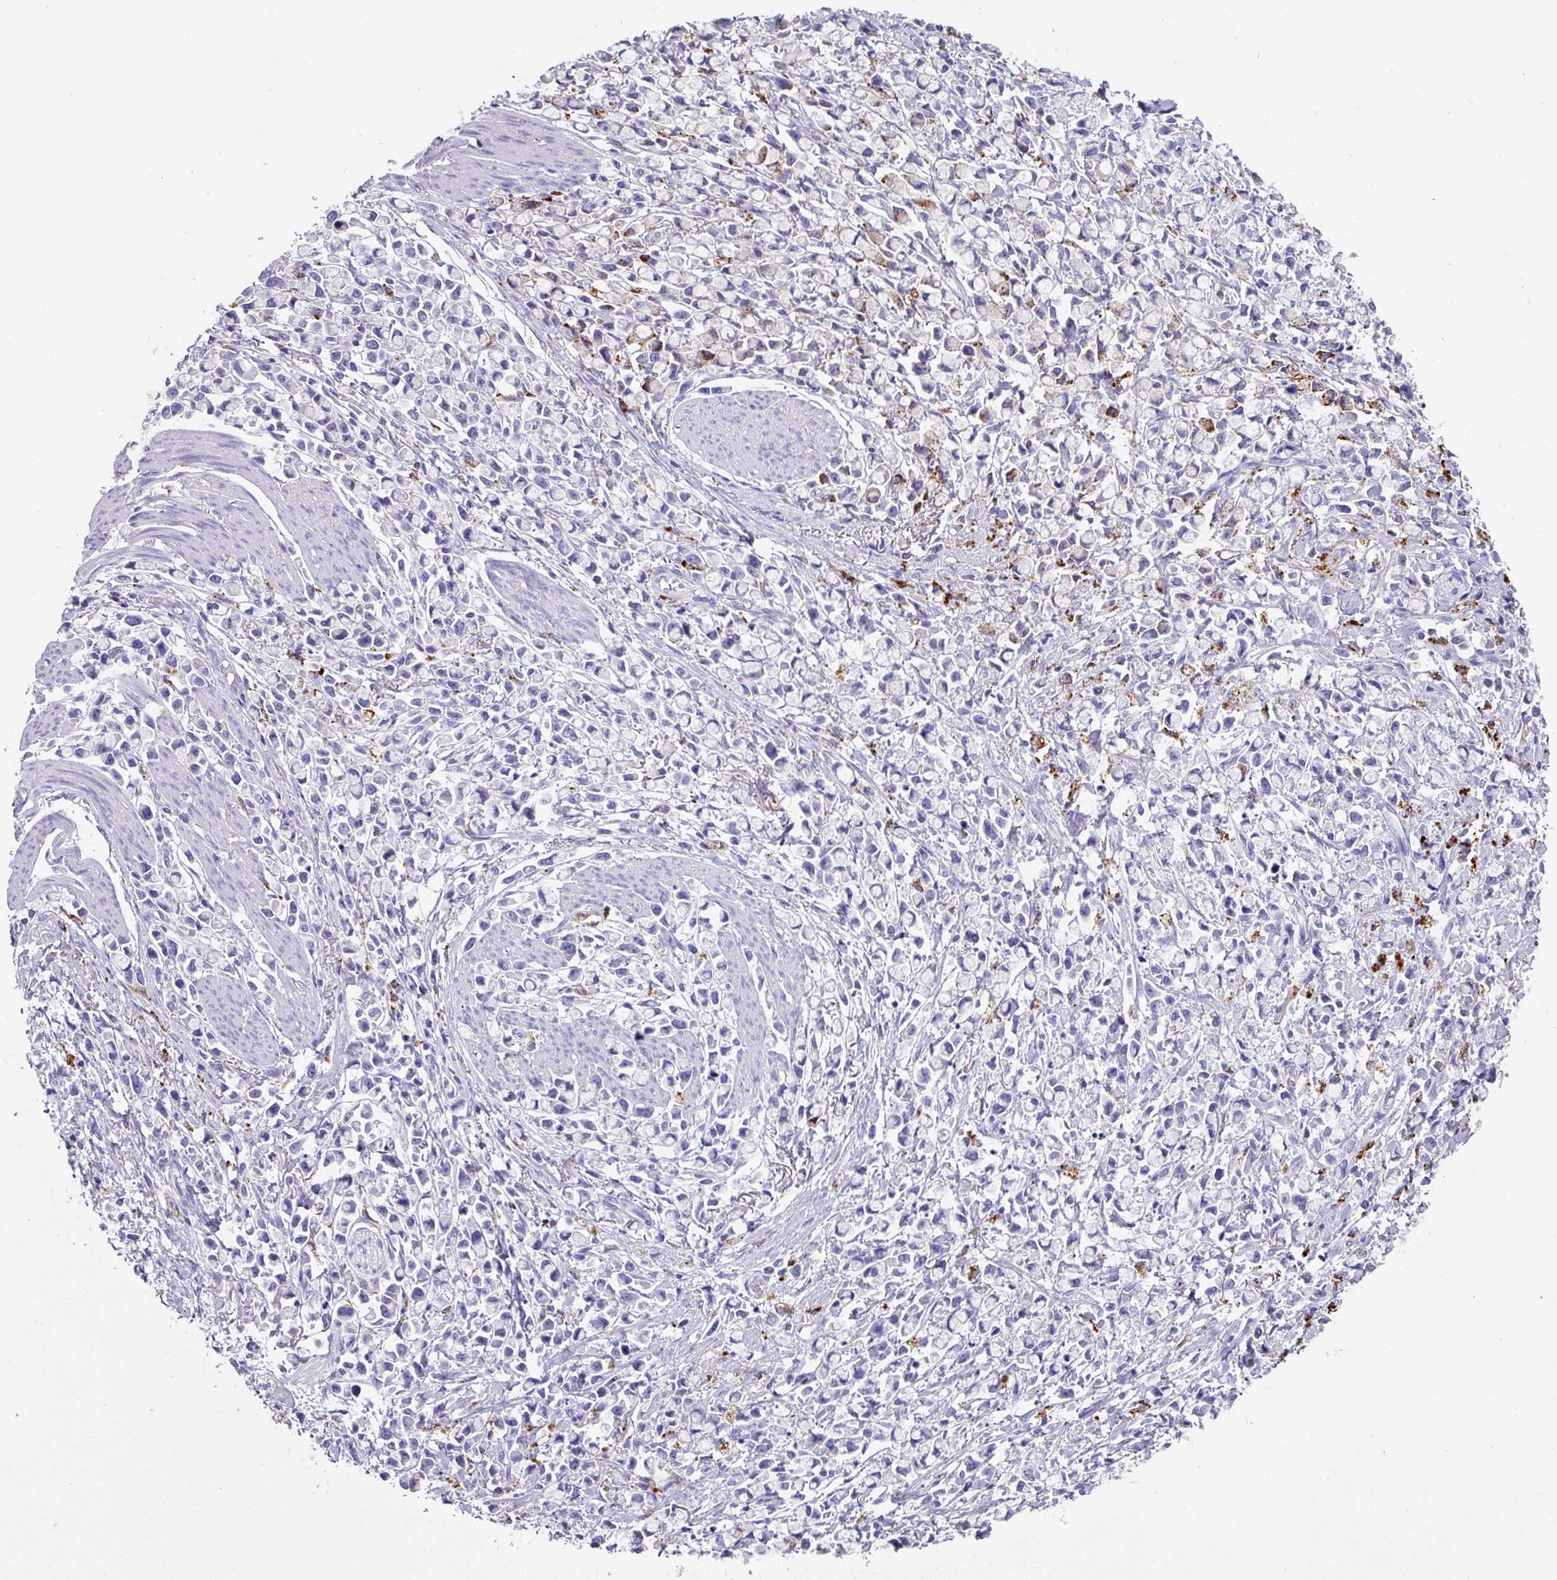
{"staining": {"intensity": "moderate", "quantity": "<25%", "location": "cytoplasmic/membranous"}, "tissue": "stomach cancer", "cell_type": "Tumor cells", "image_type": "cancer", "snomed": [{"axis": "morphology", "description": "Adenocarcinoma, NOS"}, {"axis": "topography", "description": "Stomach"}], "caption": "An image of stomach cancer (adenocarcinoma) stained for a protein exhibits moderate cytoplasmic/membranous brown staining in tumor cells.", "gene": "CPVL", "patient": {"sex": "female", "age": 81}}